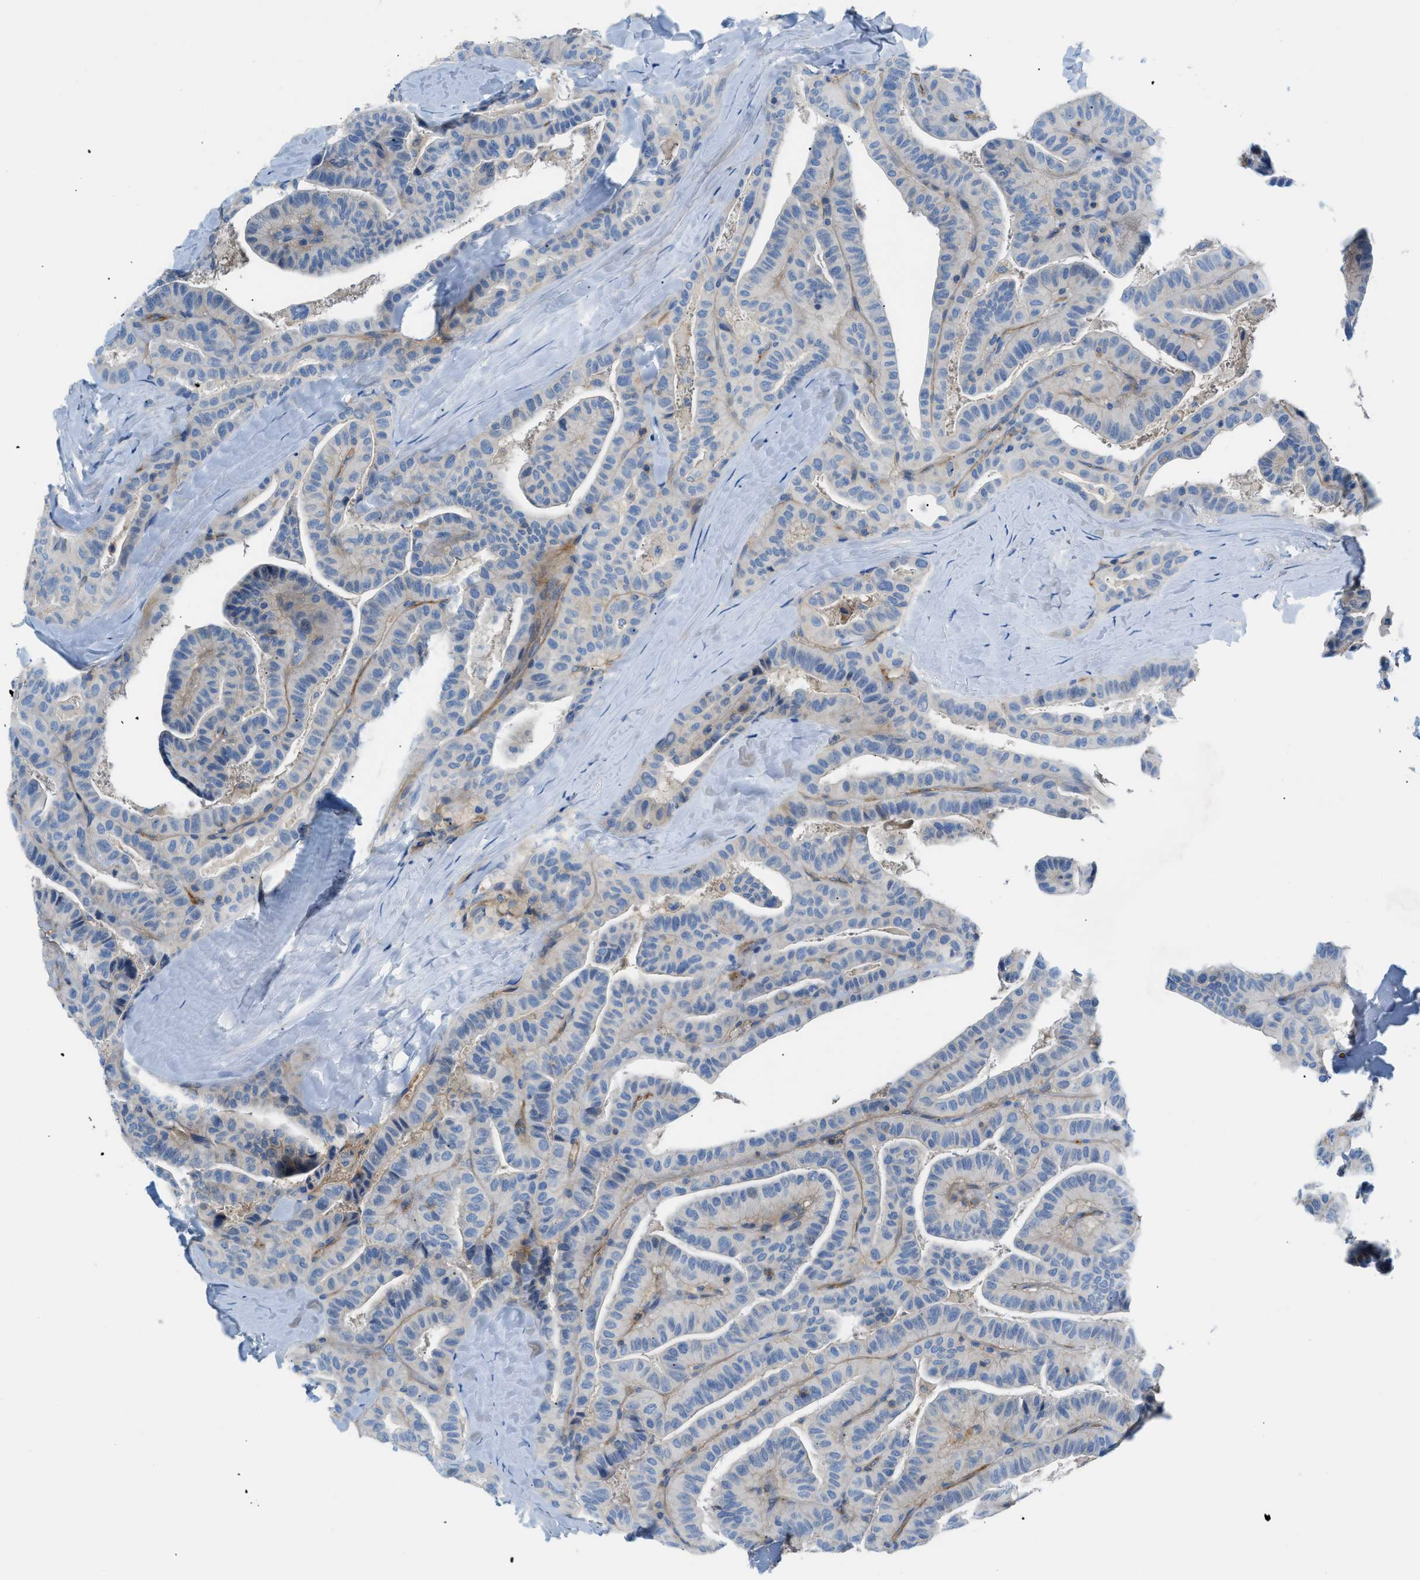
{"staining": {"intensity": "weak", "quantity": "<25%", "location": "cytoplasmic/membranous"}, "tissue": "thyroid cancer", "cell_type": "Tumor cells", "image_type": "cancer", "snomed": [{"axis": "morphology", "description": "Papillary adenocarcinoma, NOS"}, {"axis": "topography", "description": "Thyroid gland"}], "caption": "There is no significant expression in tumor cells of thyroid cancer (papillary adenocarcinoma). Brightfield microscopy of IHC stained with DAB (3,3'-diaminobenzidine) (brown) and hematoxylin (blue), captured at high magnification.", "gene": "ORAI1", "patient": {"sex": "male", "age": 77}}